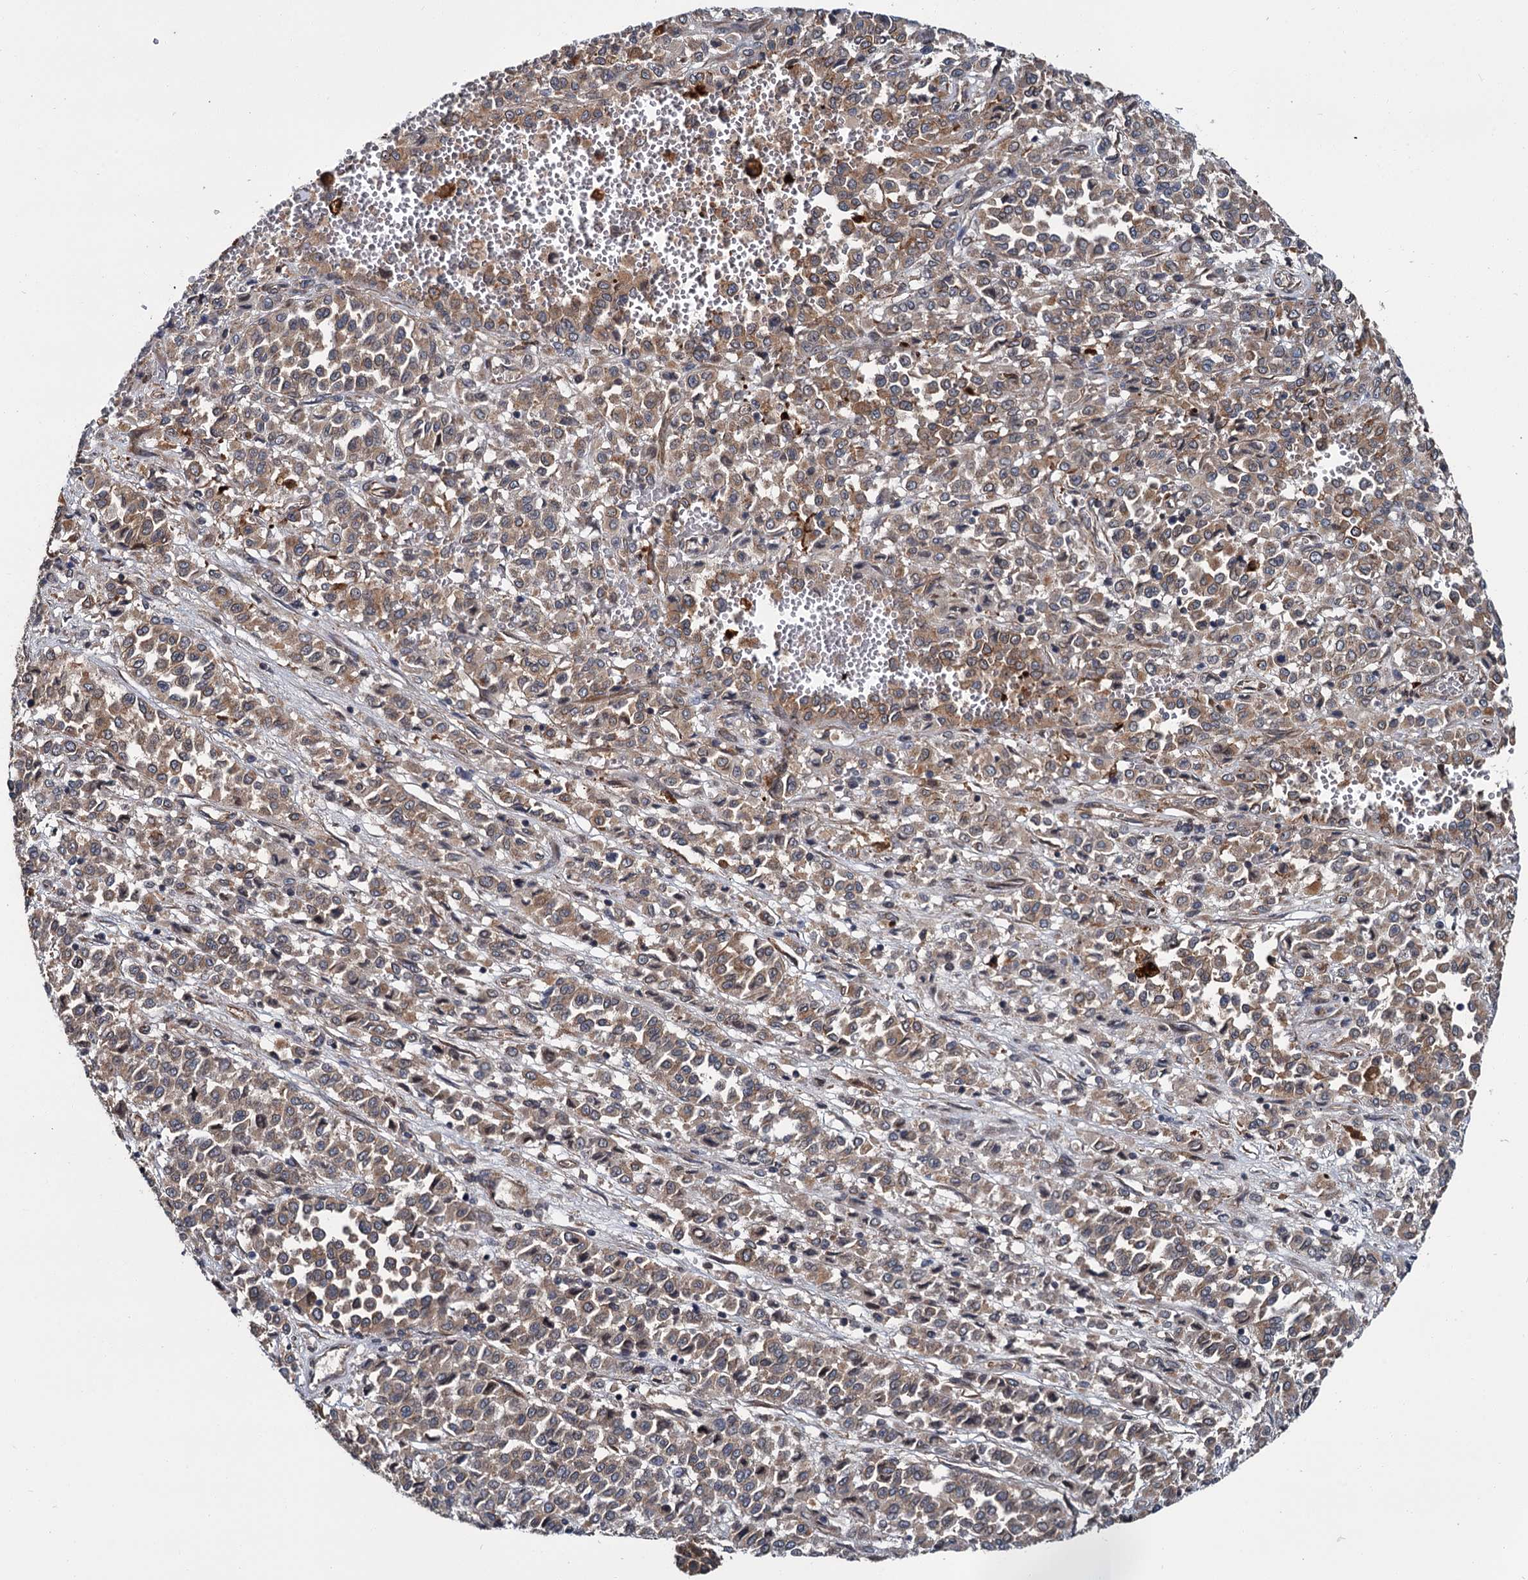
{"staining": {"intensity": "moderate", "quantity": ">75%", "location": "cytoplasmic/membranous"}, "tissue": "melanoma", "cell_type": "Tumor cells", "image_type": "cancer", "snomed": [{"axis": "morphology", "description": "Malignant melanoma, Metastatic site"}, {"axis": "topography", "description": "Pancreas"}], "caption": "Protein expression analysis of human melanoma reveals moderate cytoplasmic/membranous expression in about >75% of tumor cells.", "gene": "ZFYVE19", "patient": {"sex": "female", "age": 30}}